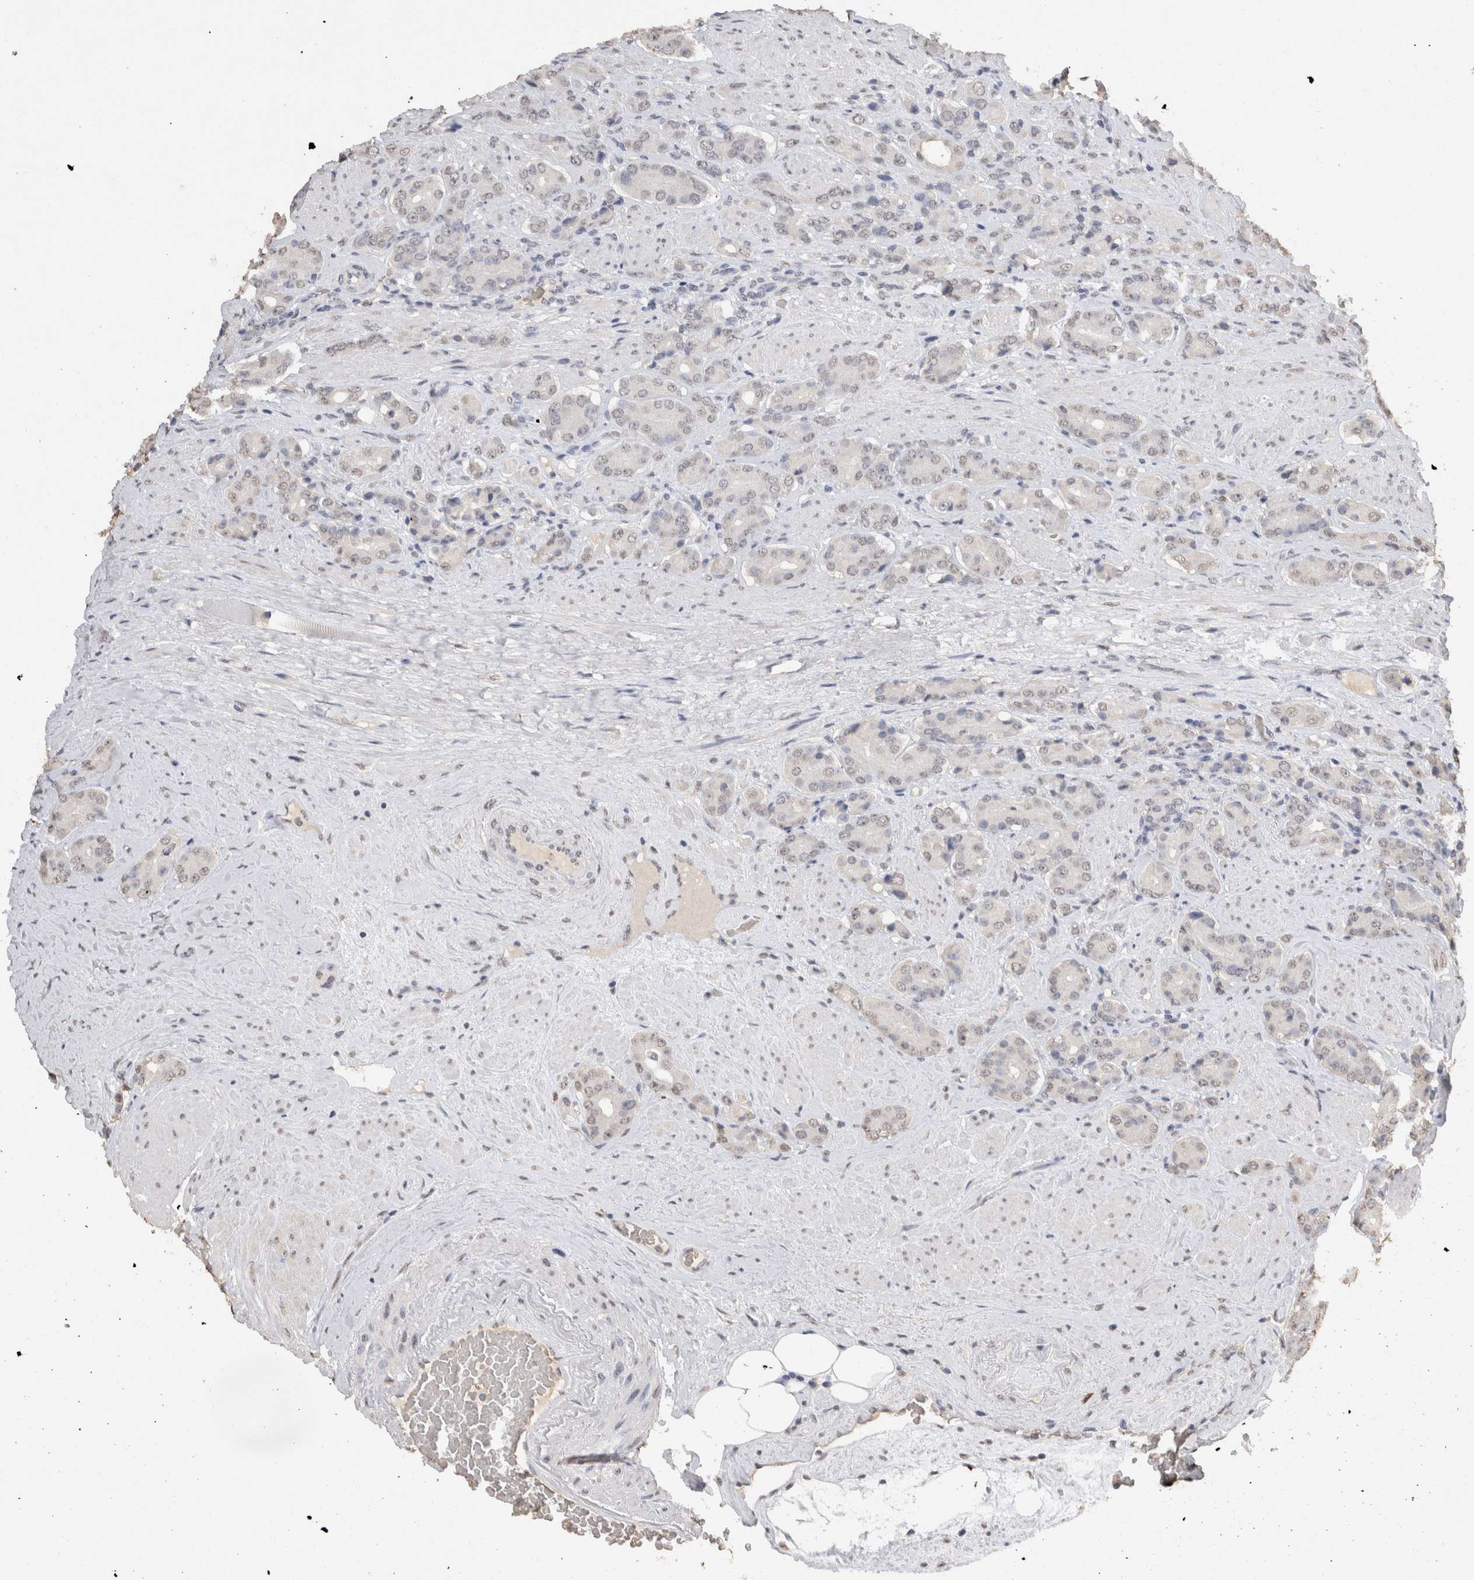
{"staining": {"intensity": "weak", "quantity": "<25%", "location": "nuclear"}, "tissue": "prostate cancer", "cell_type": "Tumor cells", "image_type": "cancer", "snomed": [{"axis": "morphology", "description": "Adenocarcinoma, High grade"}, {"axis": "topography", "description": "Prostate"}], "caption": "High magnification brightfield microscopy of prostate cancer (adenocarcinoma (high-grade)) stained with DAB (brown) and counterstained with hematoxylin (blue): tumor cells show no significant positivity.", "gene": "LGALS2", "patient": {"sex": "male", "age": 71}}